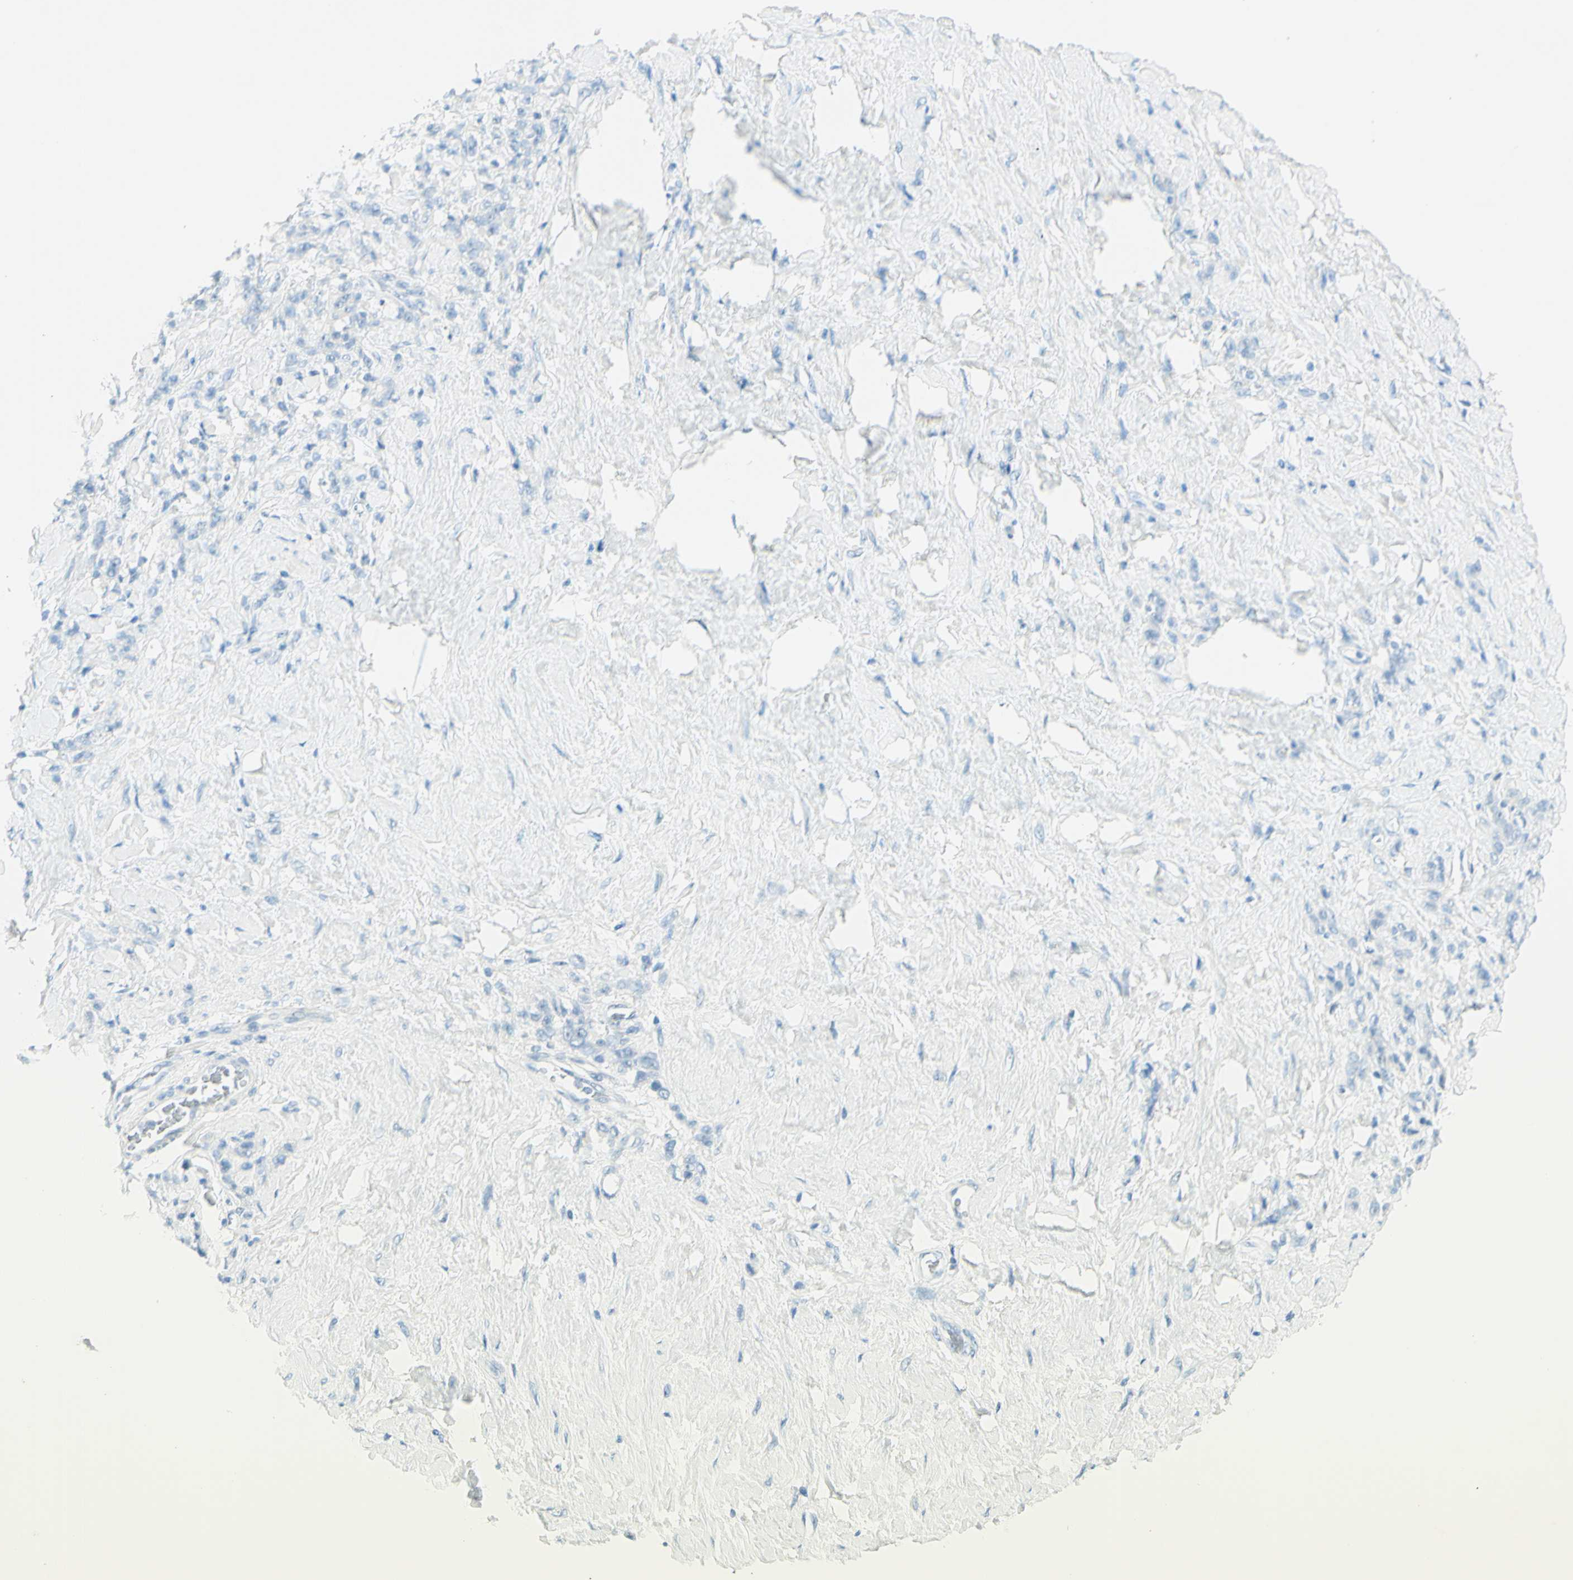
{"staining": {"intensity": "negative", "quantity": "none", "location": "none"}, "tissue": "stomach cancer", "cell_type": "Tumor cells", "image_type": "cancer", "snomed": [{"axis": "morphology", "description": "Adenocarcinoma, NOS"}, {"axis": "topography", "description": "Stomach"}], "caption": "The image shows no significant positivity in tumor cells of adenocarcinoma (stomach).", "gene": "FMR1NB", "patient": {"sex": "male", "age": 82}}